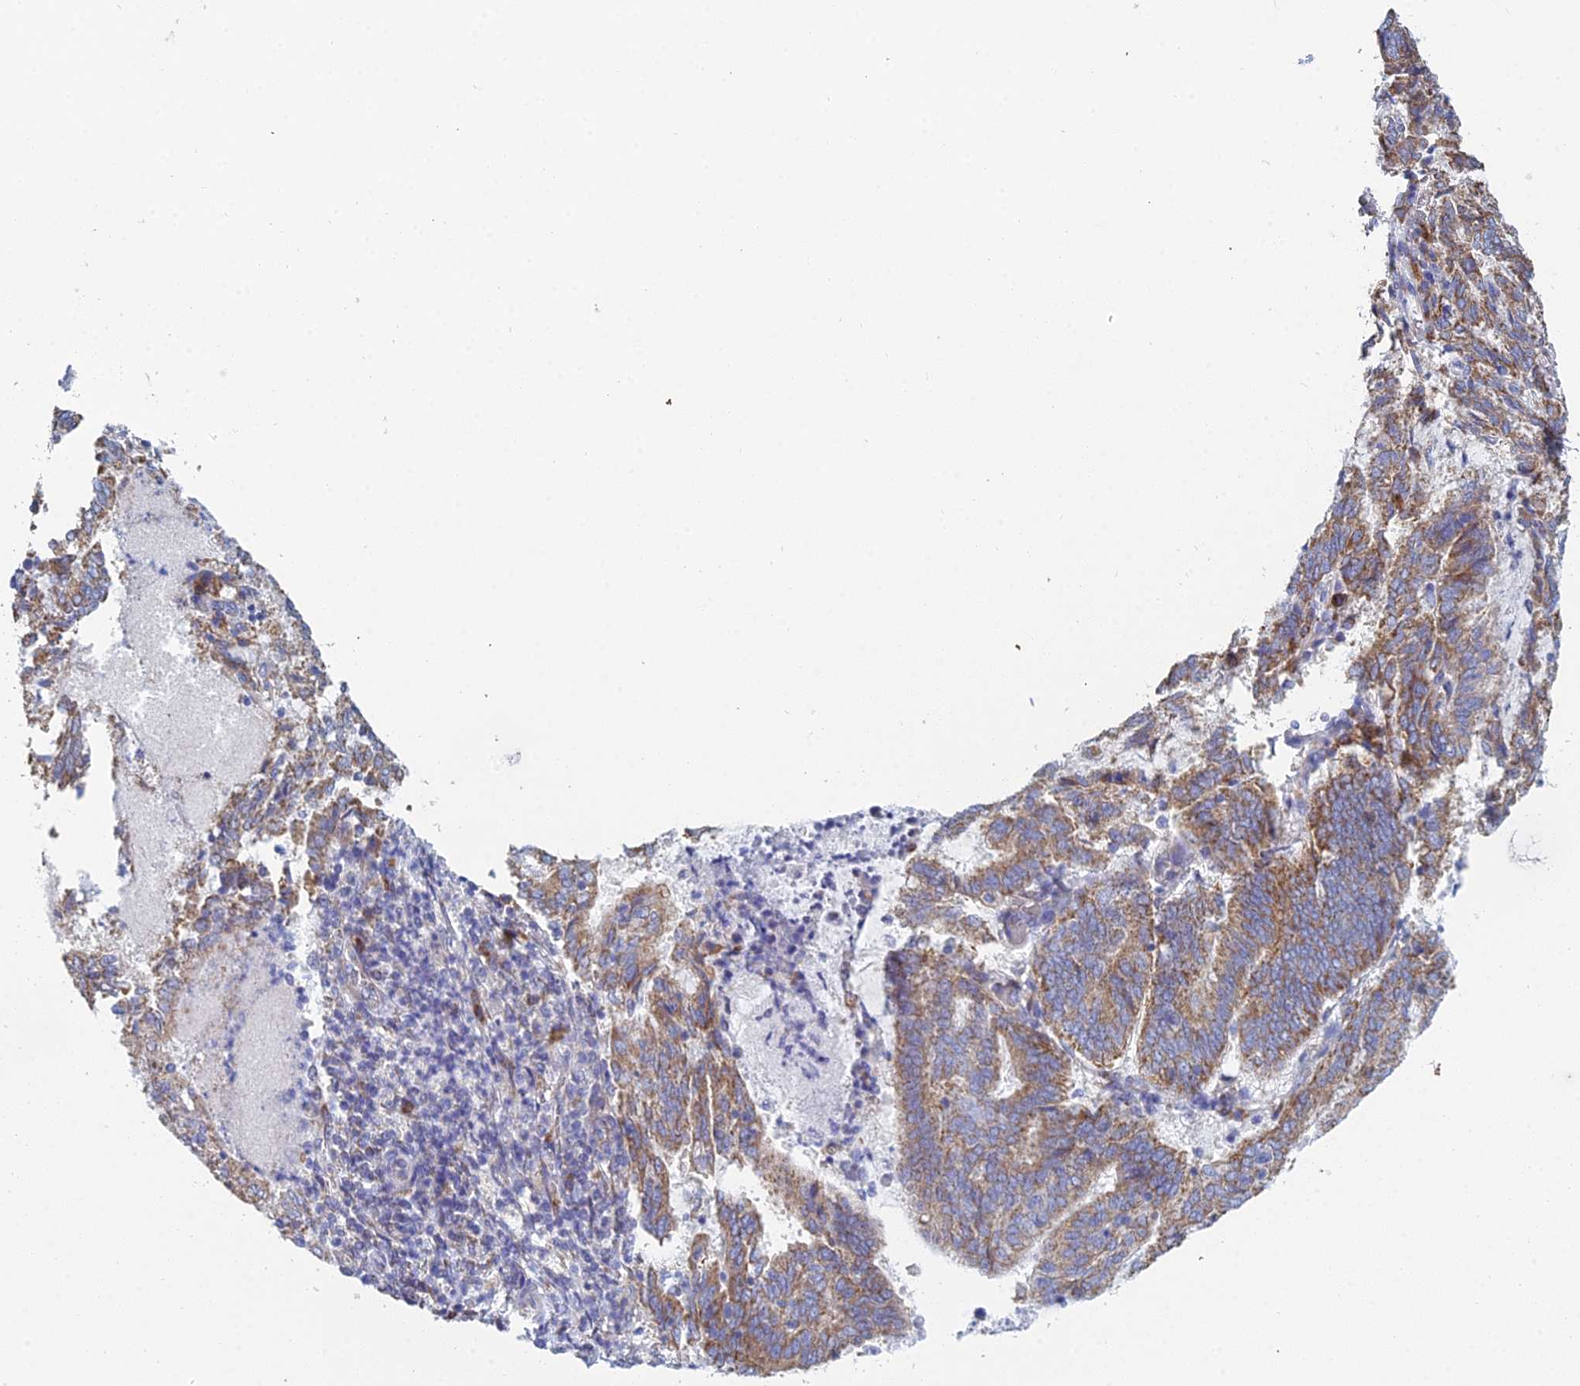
{"staining": {"intensity": "moderate", "quantity": ">75%", "location": "cytoplasmic/membranous"}, "tissue": "endometrial cancer", "cell_type": "Tumor cells", "image_type": "cancer", "snomed": [{"axis": "morphology", "description": "Adenocarcinoma, NOS"}, {"axis": "topography", "description": "Endometrium"}], "caption": "IHC (DAB (3,3'-diaminobenzidine)) staining of endometrial cancer reveals moderate cytoplasmic/membranous protein positivity in approximately >75% of tumor cells. (Brightfield microscopy of DAB IHC at high magnification).", "gene": "CRACR2B", "patient": {"sex": "female", "age": 80}}